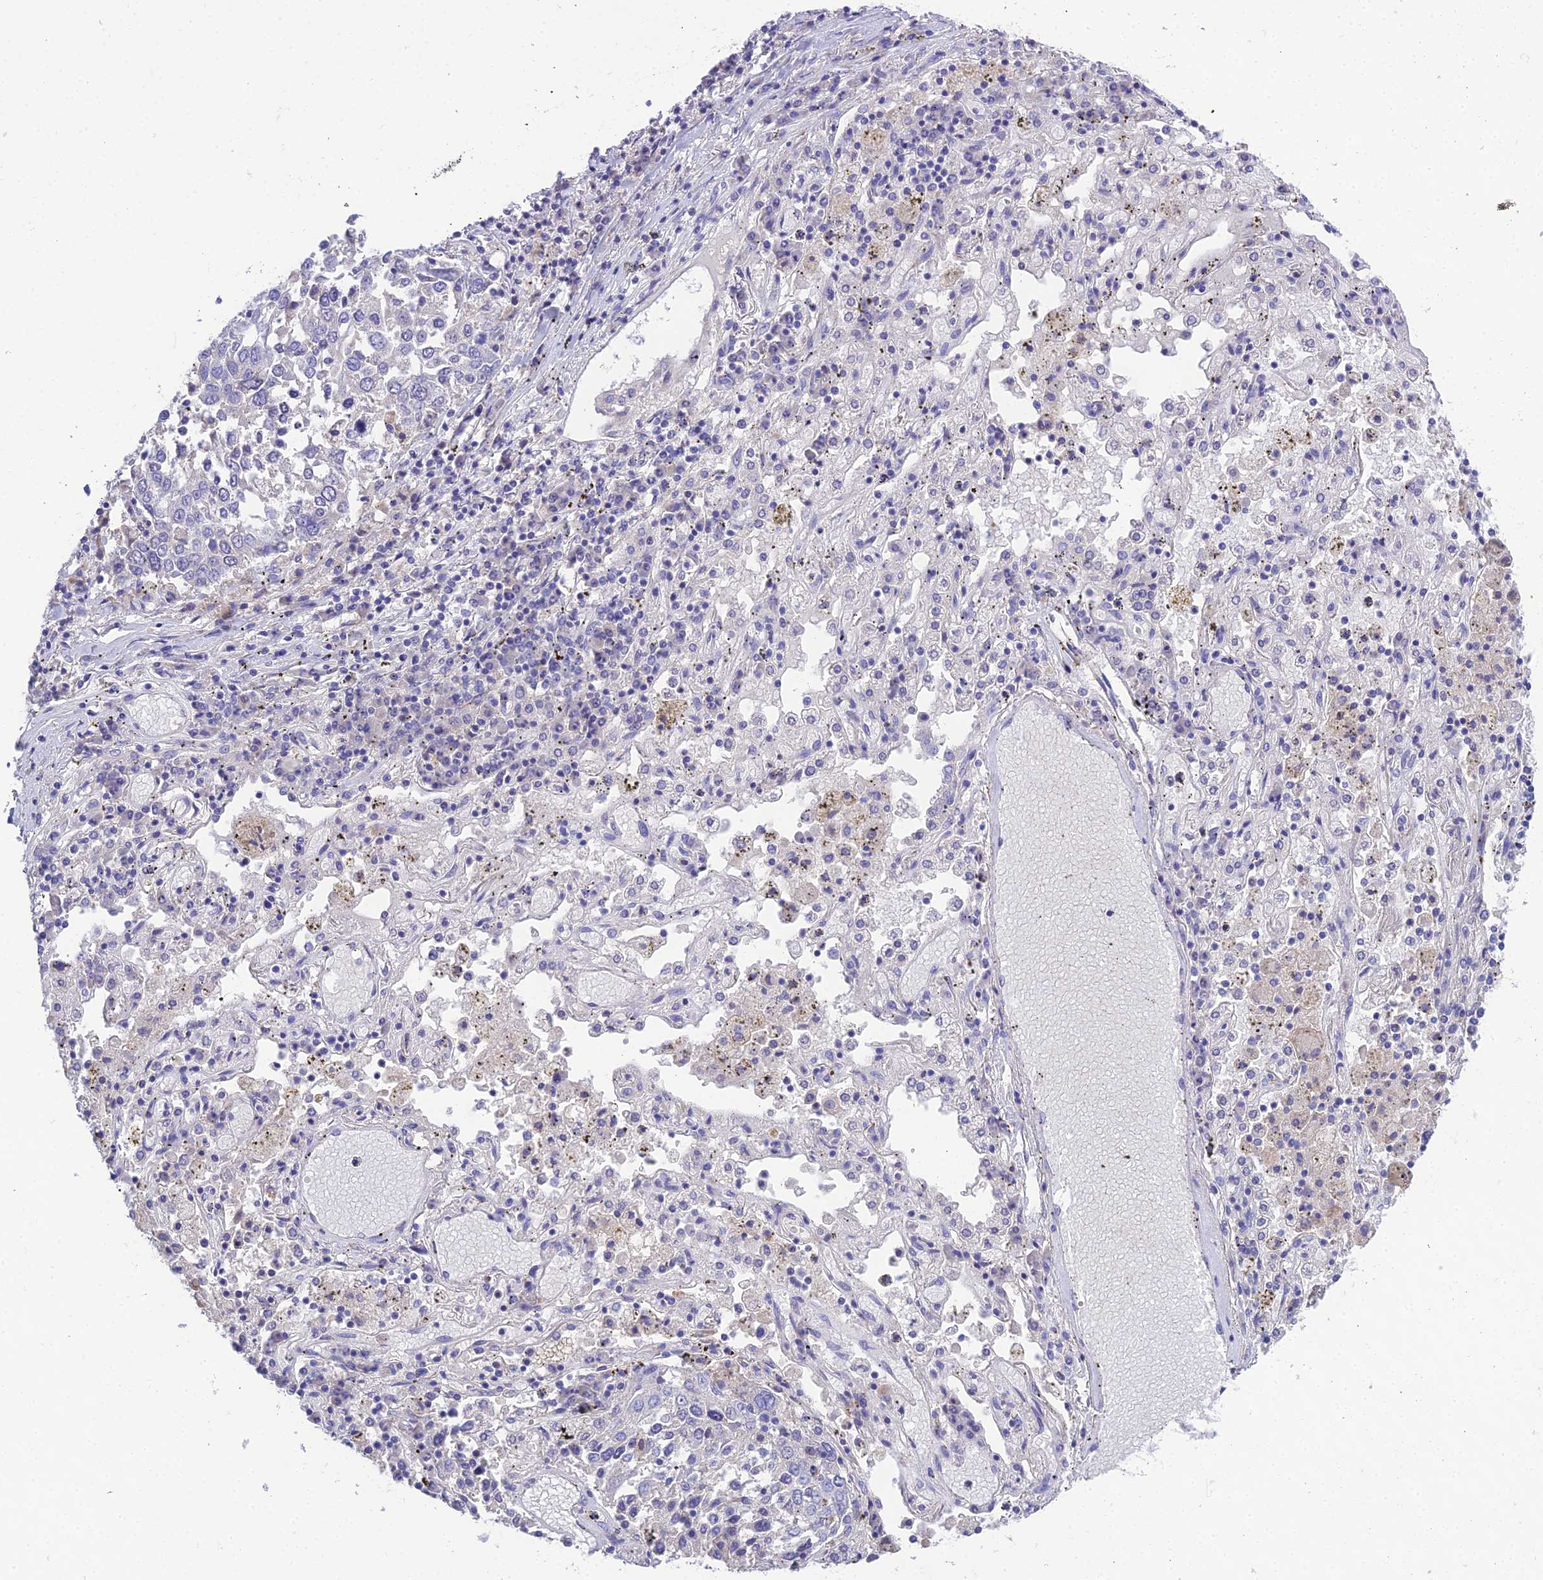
{"staining": {"intensity": "negative", "quantity": "none", "location": "none"}, "tissue": "lung cancer", "cell_type": "Tumor cells", "image_type": "cancer", "snomed": [{"axis": "morphology", "description": "Squamous cell carcinoma, NOS"}, {"axis": "topography", "description": "Lung"}], "caption": "High power microscopy micrograph of an immunohistochemistry (IHC) histopathology image of lung cancer, revealing no significant positivity in tumor cells.", "gene": "KIAA0408", "patient": {"sex": "male", "age": 65}}